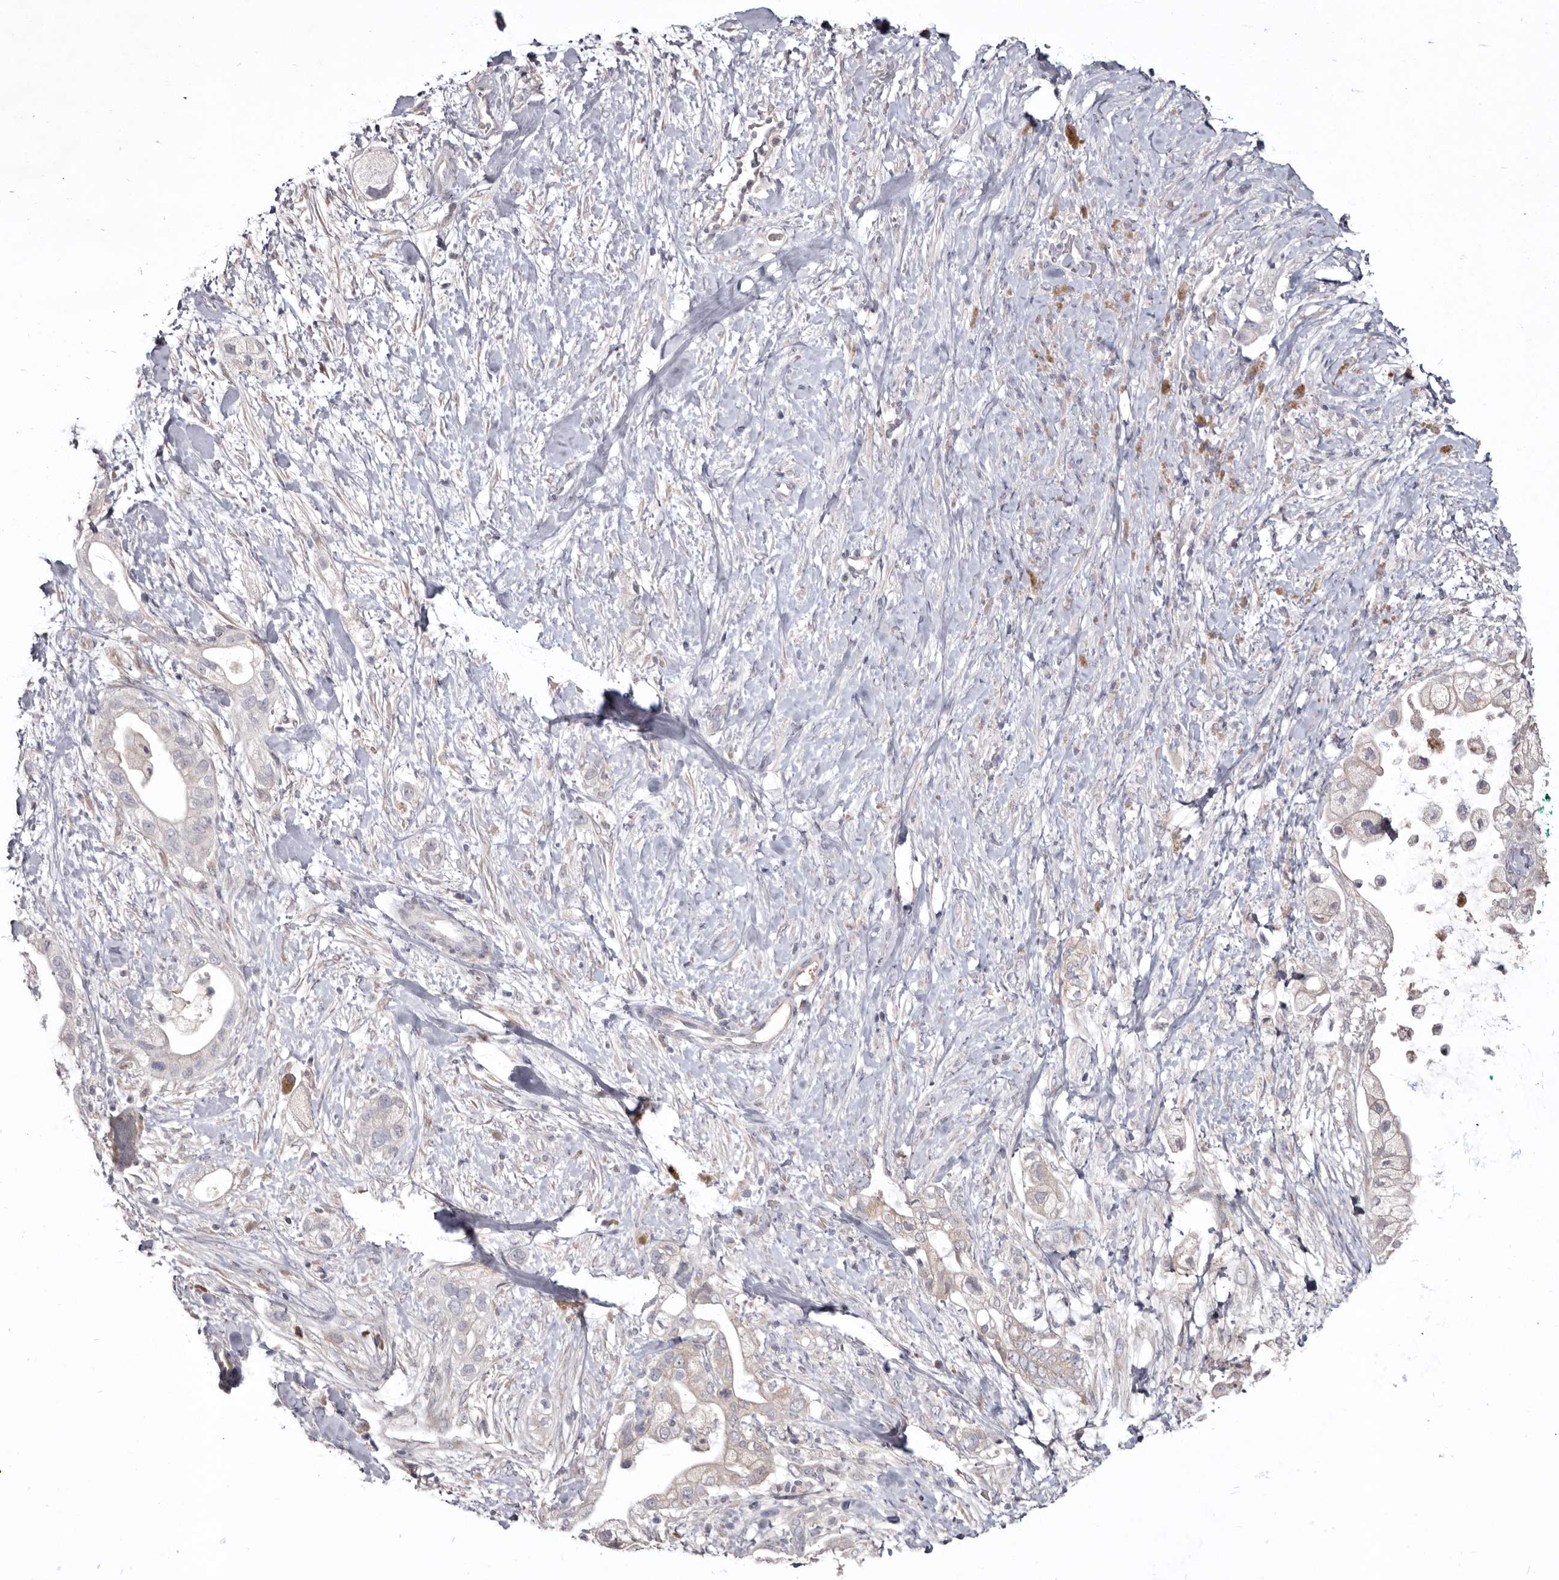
{"staining": {"intensity": "negative", "quantity": "none", "location": "none"}, "tissue": "pancreatic cancer", "cell_type": "Tumor cells", "image_type": "cancer", "snomed": [{"axis": "morphology", "description": "Adenocarcinoma, NOS"}, {"axis": "topography", "description": "Pancreas"}], "caption": "Tumor cells are negative for brown protein staining in pancreatic adenocarcinoma.", "gene": "NENF", "patient": {"sex": "male", "age": 53}}